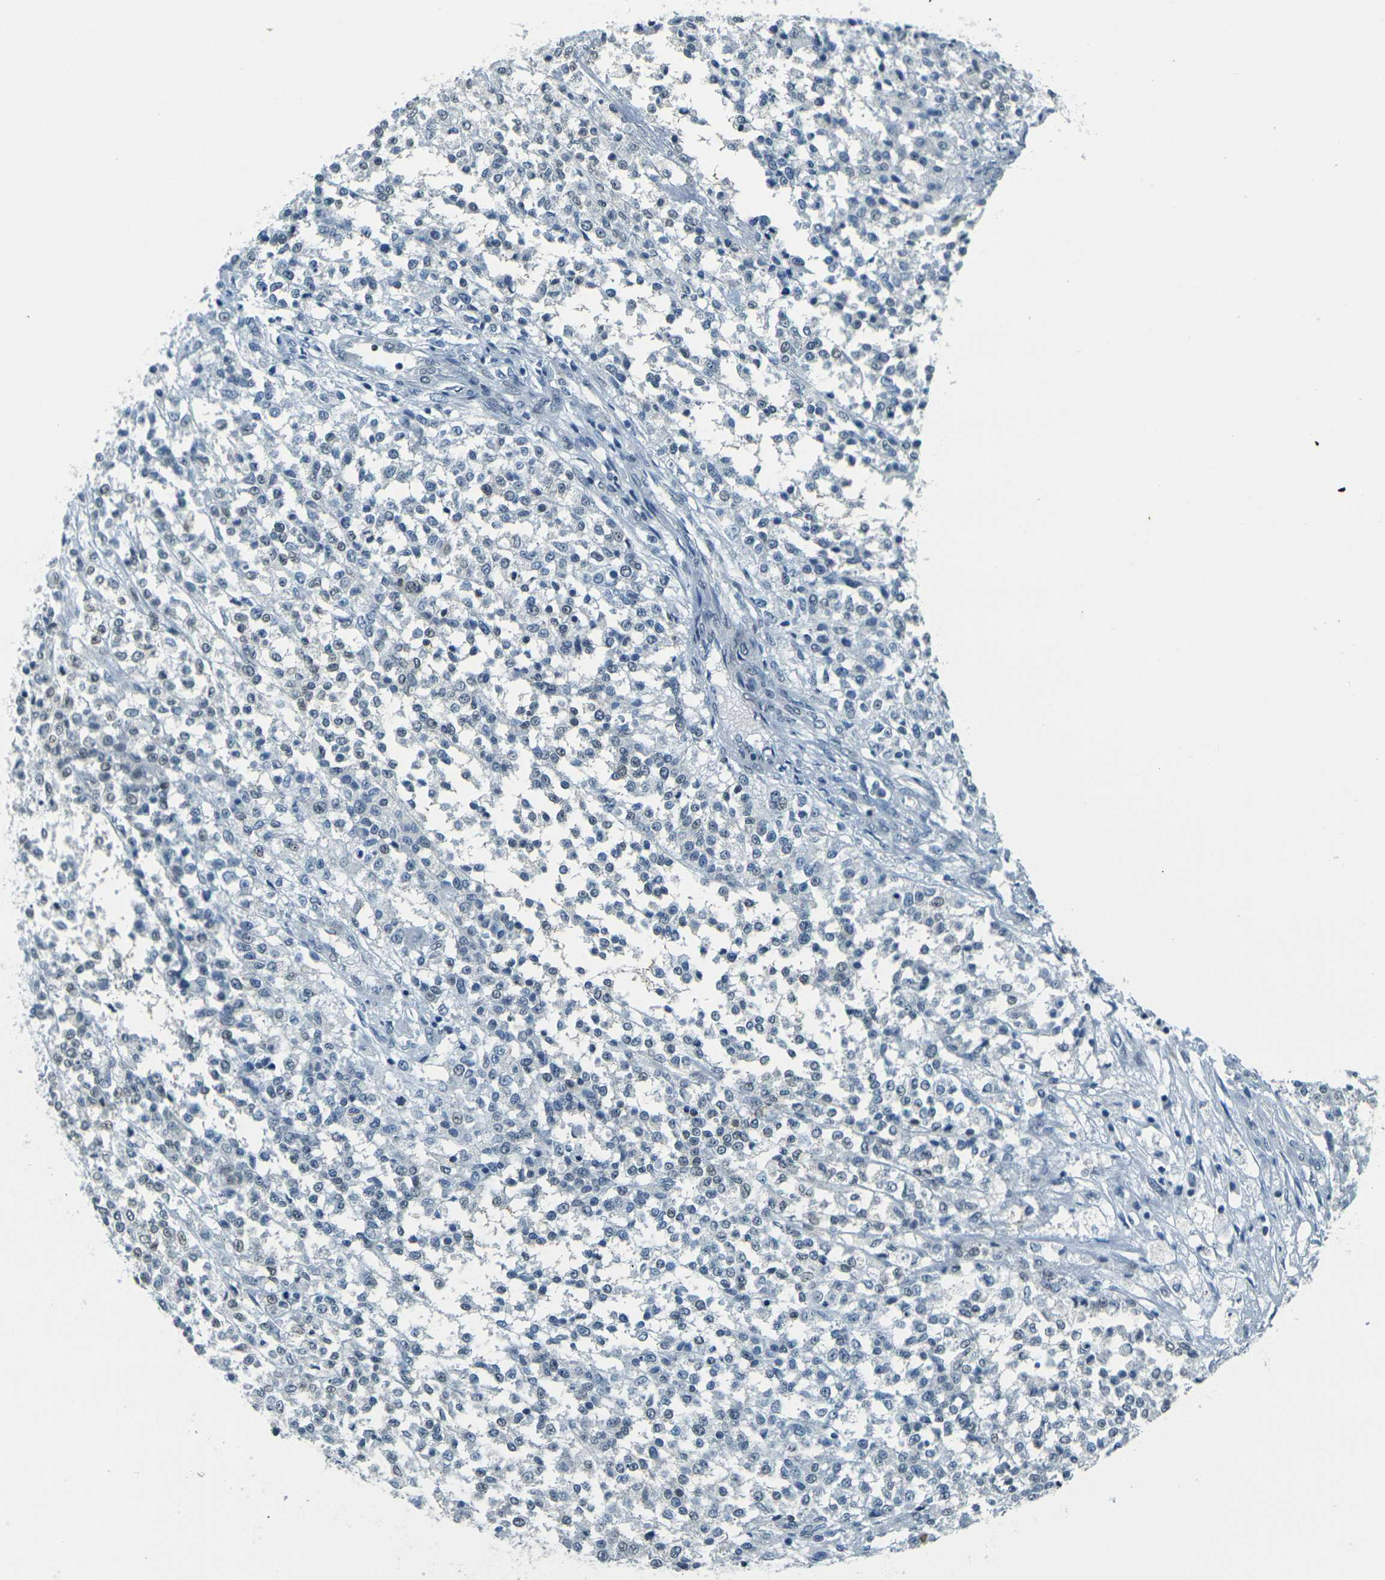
{"staining": {"intensity": "moderate", "quantity": "<25%", "location": "nuclear"}, "tissue": "testis cancer", "cell_type": "Tumor cells", "image_type": "cancer", "snomed": [{"axis": "morphology", "description": "Seminoma, NOS"}, {"axis": "topography", "description": "Testis"}], "caption": "This photomicrograph demonstrates immunohistochemistry (IHC) staining of seminoma (testis), with low moderate nuclear positivity in about <25% of tumor cells.", "gene": "NHEJ1", "patient": {"sex": "male", "age": 59}}